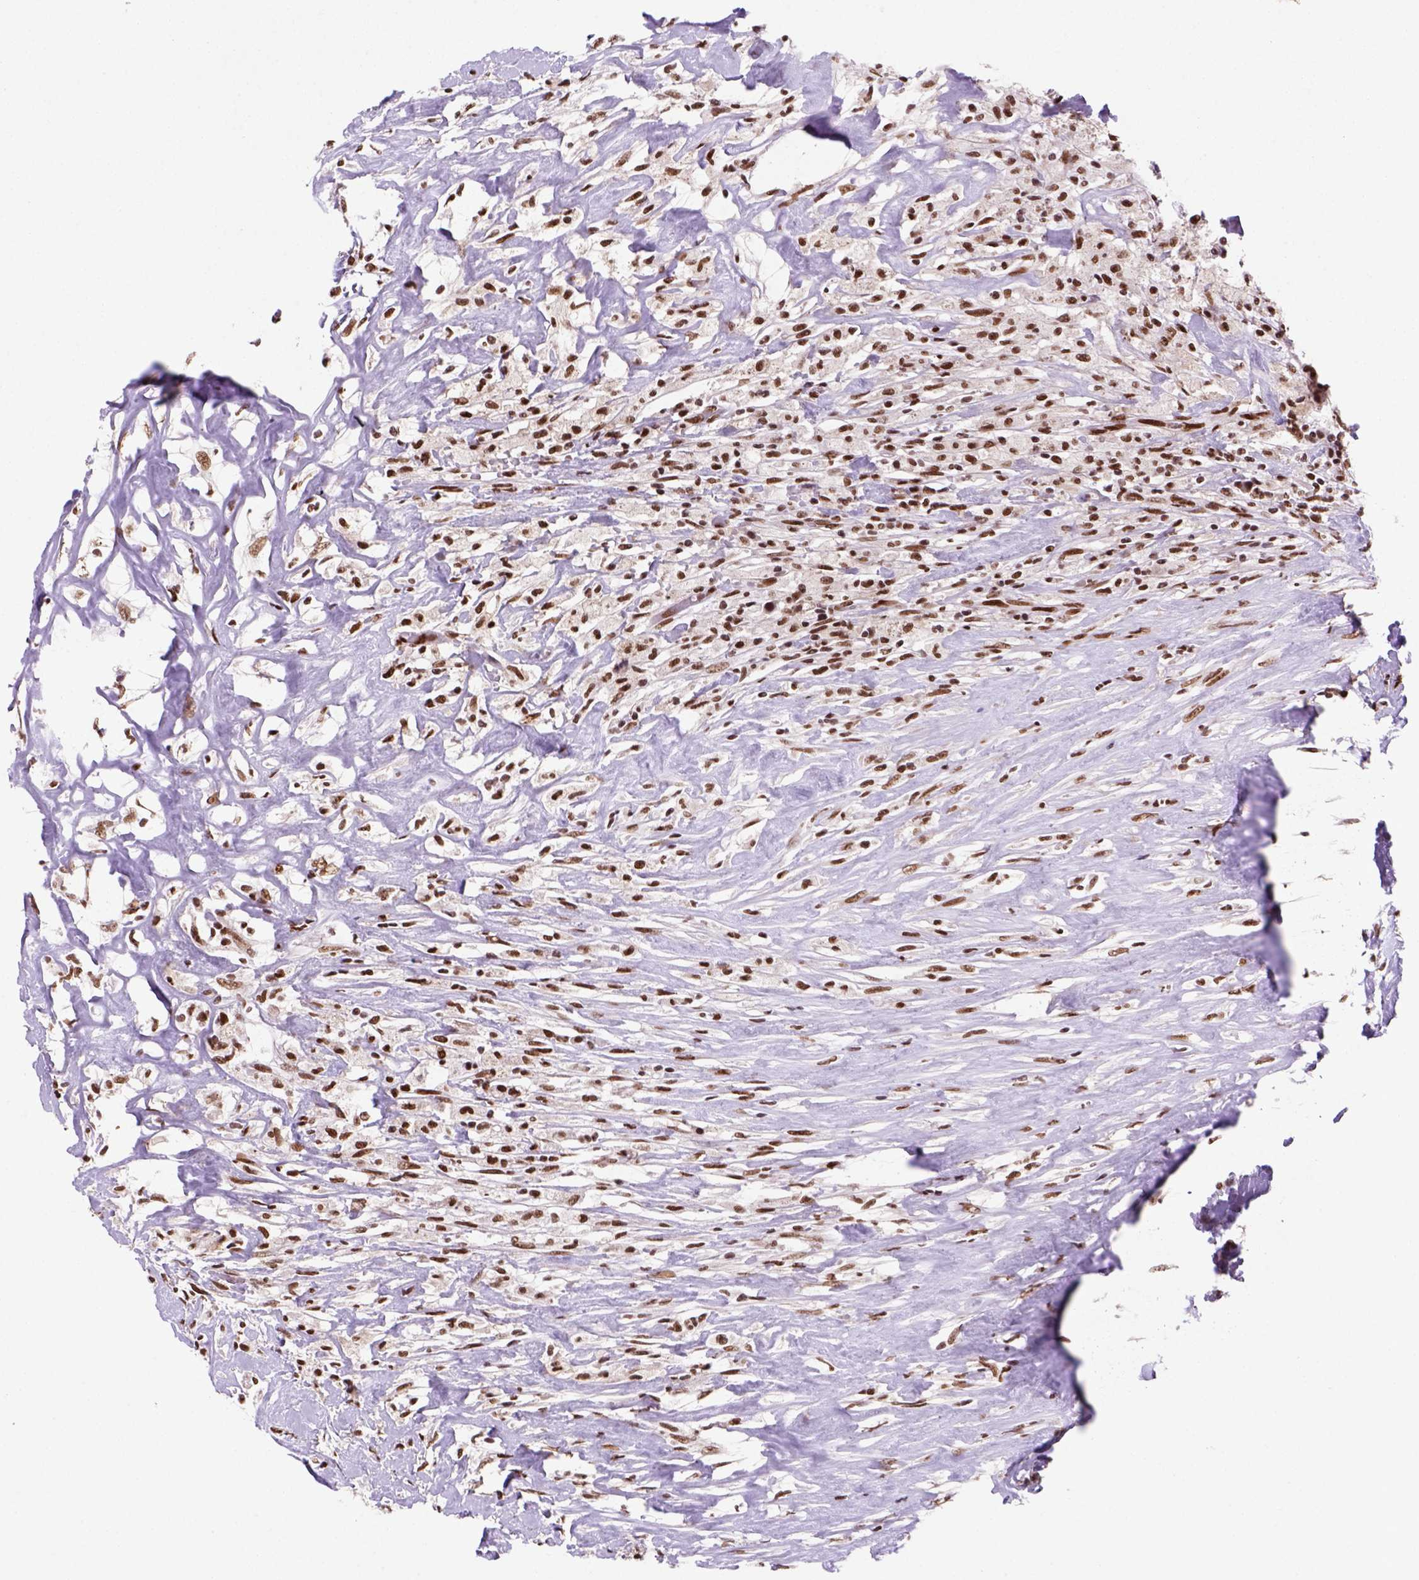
{"staining": {"intensity": "strong", "quantity": ">75%", "location": "nuclear"}, "tissue": "testis cancer", "cell_type": "Tumor cells", "image_type": "cancer", "snomed": [{"axis": "morphology", "description": "Necrosis, NOS"}, {"axis": "morphology", "description": "Carcinoma, Embryonal, NOS"}, {"axis": "topography", "description": "Testis"}], "caption": "Approximately >75% of tumor cells in human embryonal carcinoma (testis) demonstrate strong nuclear protein positivity as visualized by brown immunohistochemical staining.", "gene": "NSMCE2", "patient": {"sex": "male", "age": 19}}